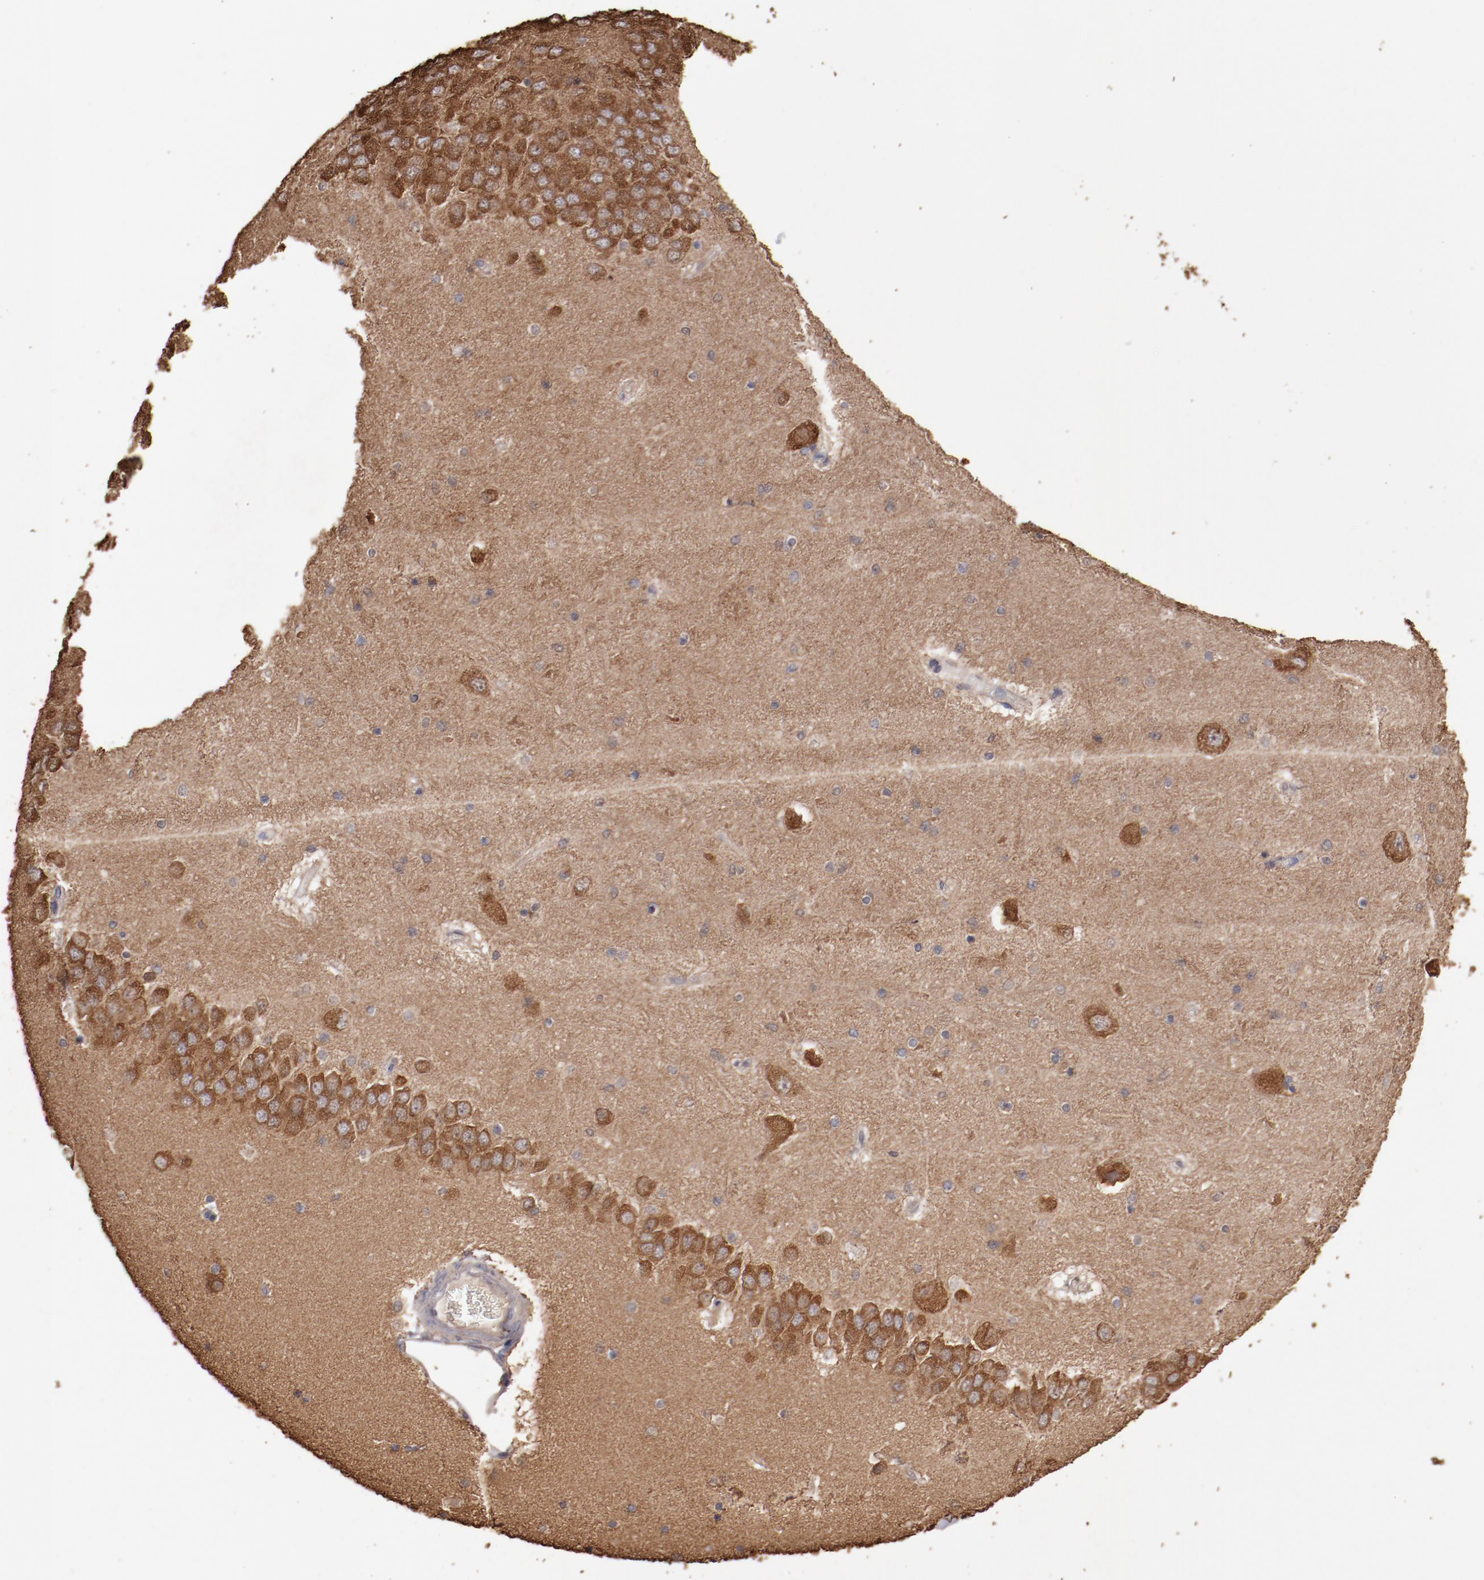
{"staining": {"intensity": "negative", "quantity": "none", "location": "none"}, "tissue": "hippocampus", "cell_type": "Glial cells", "image_type": "normal", "snomed": [{"axis": "morphology", "description": "Normal tissue, NOS"}, {"axis": "topography", "description": "Hippocampus"}], "caption": "This is a micrograph of IHC staining of unremarkable hippocampus, which shows no positivity in glial cells.", "gene": "LRRC75B", "patient": {"sex": "female", "age": 54}}